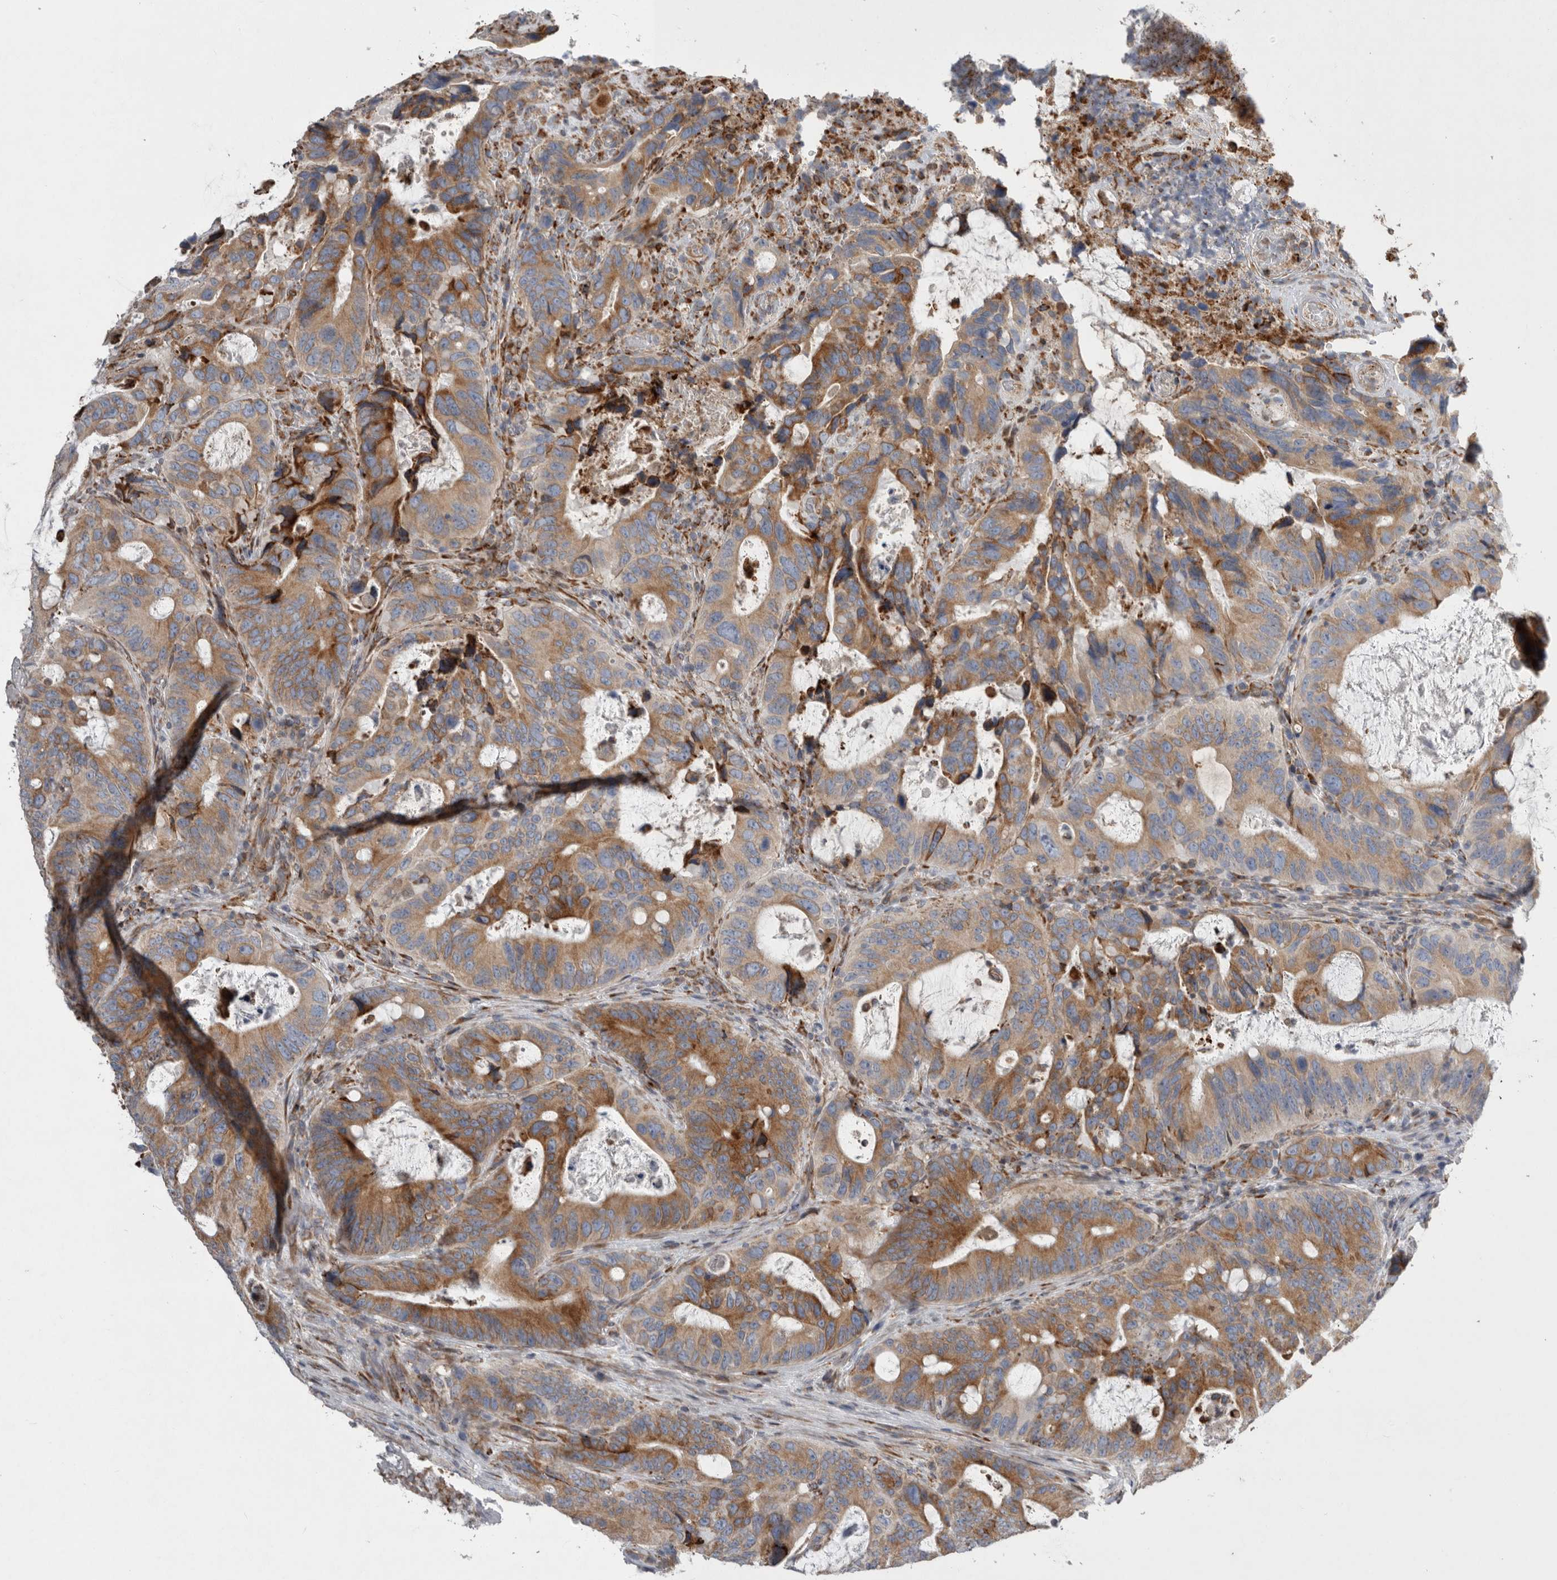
{"staining": {"intensity": "moderate", "quantity": ">75%", "location": "cytoplasmic/membranous"}, "tissue": "colorectal cancer", "cell_type": "Tumor cells", "image_type": "cancer", "snomed": [{"axis": "morphology", "description": "Adenocarcinoma, NOS"}, {"axis": "topography", "description": "Colon"}], "caption": "Tumor cells exhibit medium levels of moderate cytoplasmic/membranous staining in about >75% of cells in adenocarcinoma (colorectal).", "gene": "GANAB", "patient": {"sex": "male", "age": 83}}